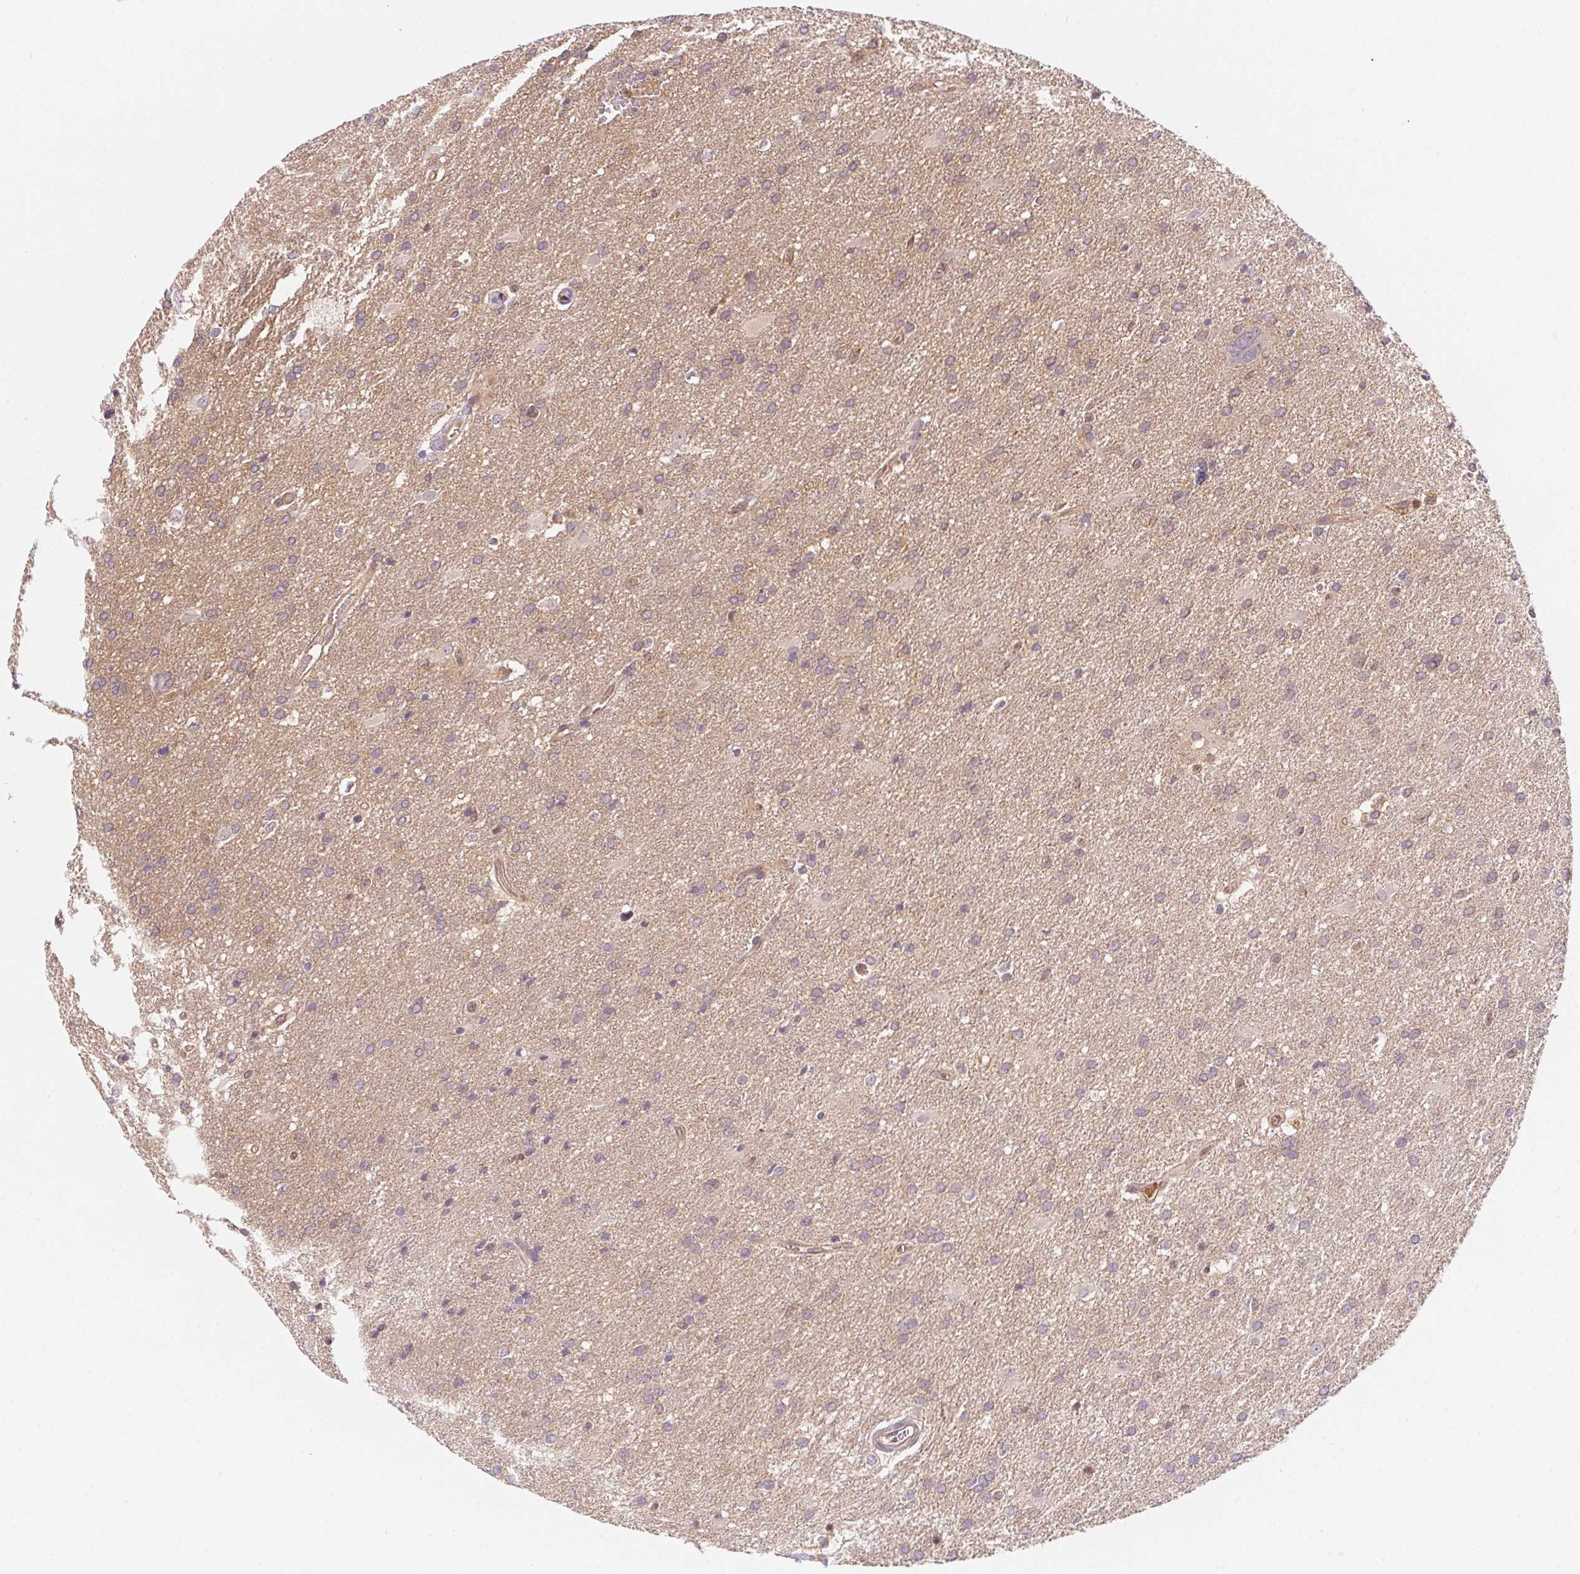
{"staining": {"intensity": "weak", "quantity": "<25%", "location": "cytoplasmic/membranous"}, "tissue": "glioma", "cell_type": "Tumor cells", "image_type": "cancer", "snomed": [{"axis": "morphology", "description": "Glioma, malignant, Low grade"}, {"axis": "topography", "description": "Brain"}], "caption": "Protein analysis of low-grade glioma (malignant) demonstrates no significant staining in tumor cells. Nuclei are stained in blue.", "gene": "PRKAA1", "patient": {"sex": "male", "age": 66}}